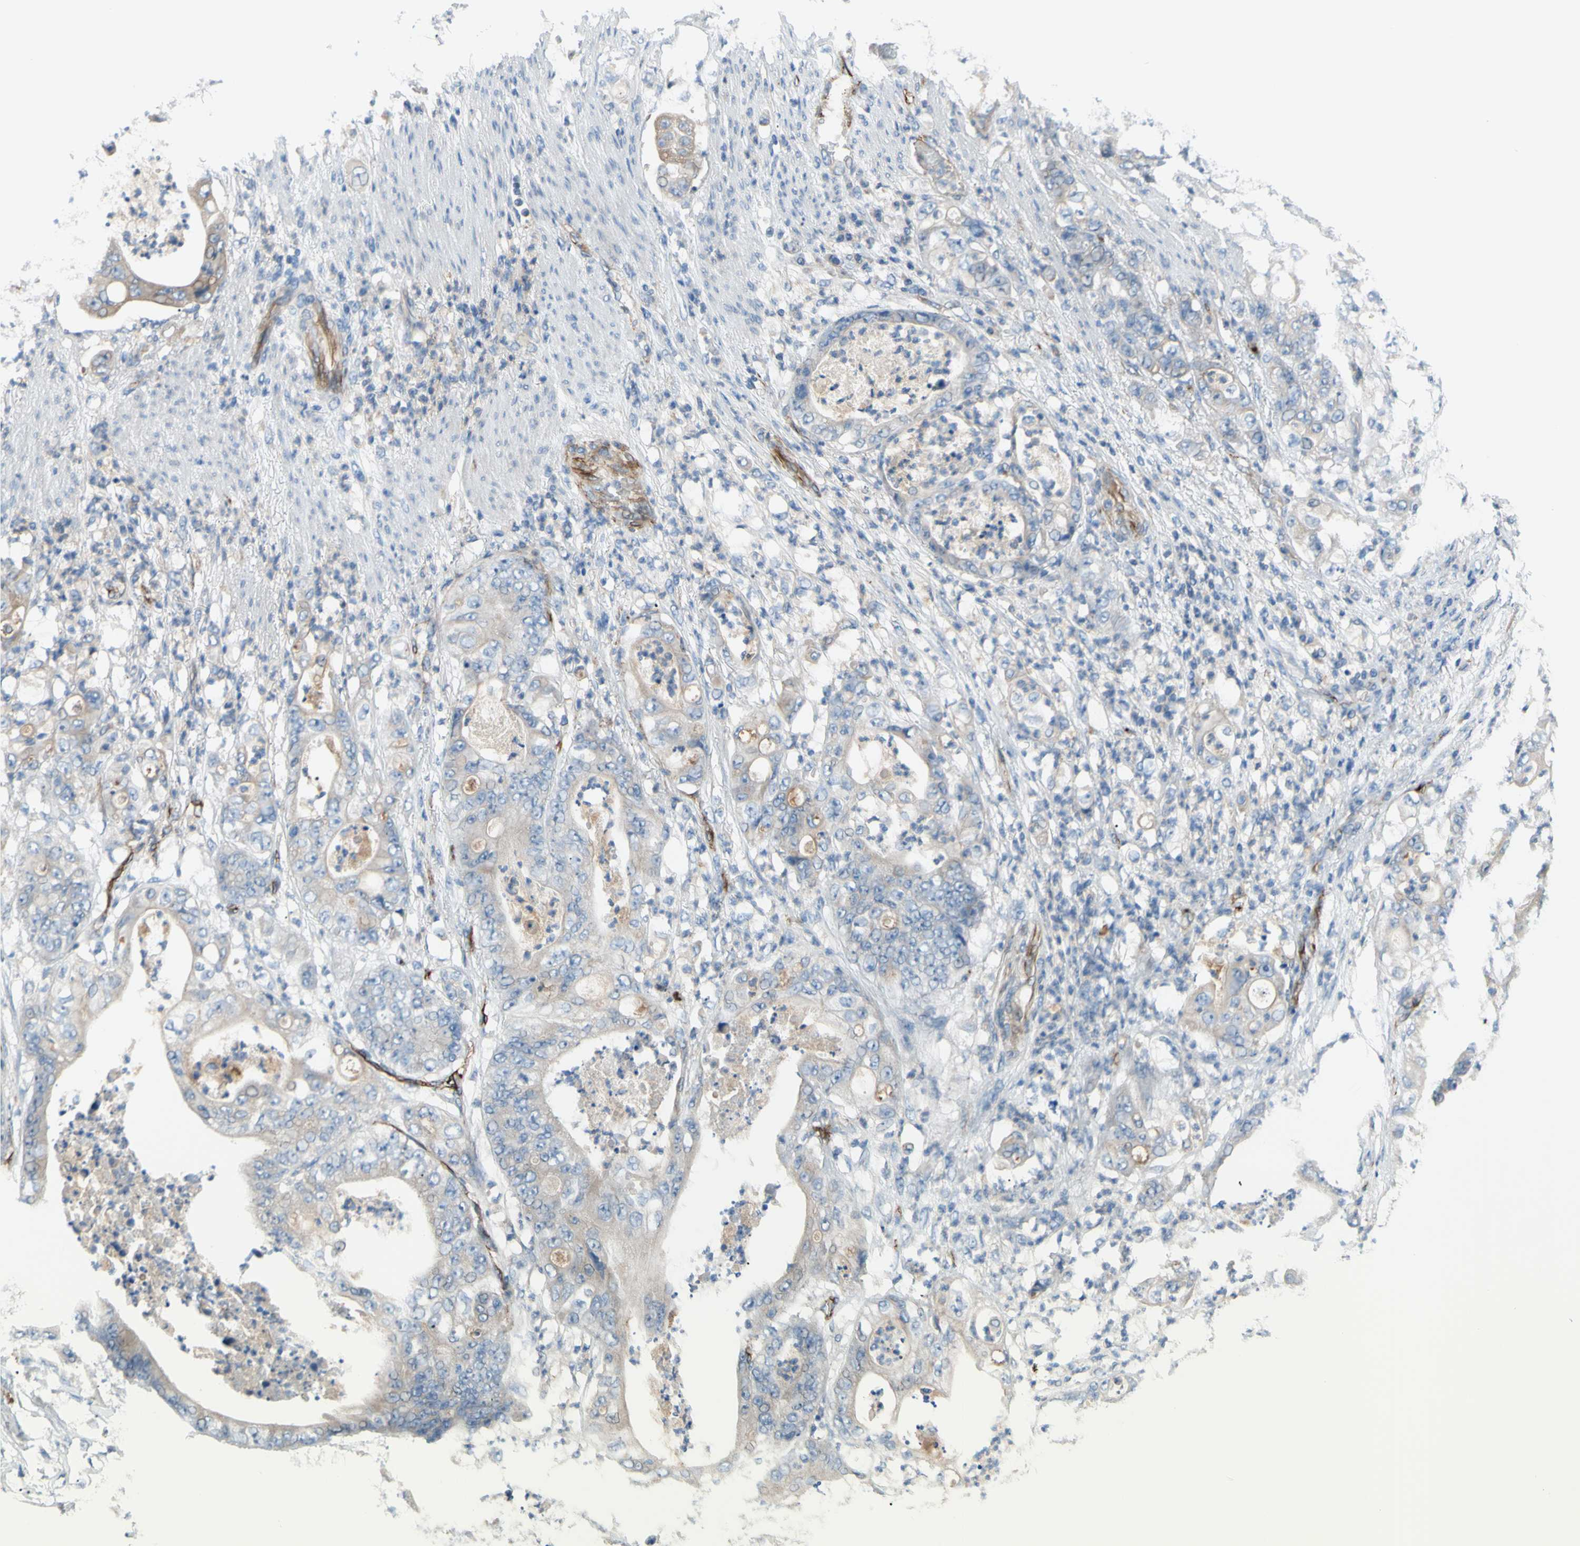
{"staining": {"intensity": "weak", "quantity": "25%-75%", "location": "cytoplasmic/membranous"}, "tissue": "stomach cancer", "cell_type": "Tumor cells", "image_type": "cancer", "snomed": [{"axis": "morphology", "description": "Adenocarcinoma, NOS"}, {"axis": "topography", "description": "Stomach"}], "caption": "Immunohistochemical staining of stomach cancer (adenocarcinoma) displays low levels of weak cytoplasmic/membranous staining in approximately 25%-75% of tumor cells.", "gene": "PRRG2", "patient": {"sex": "female", "age": 73}}